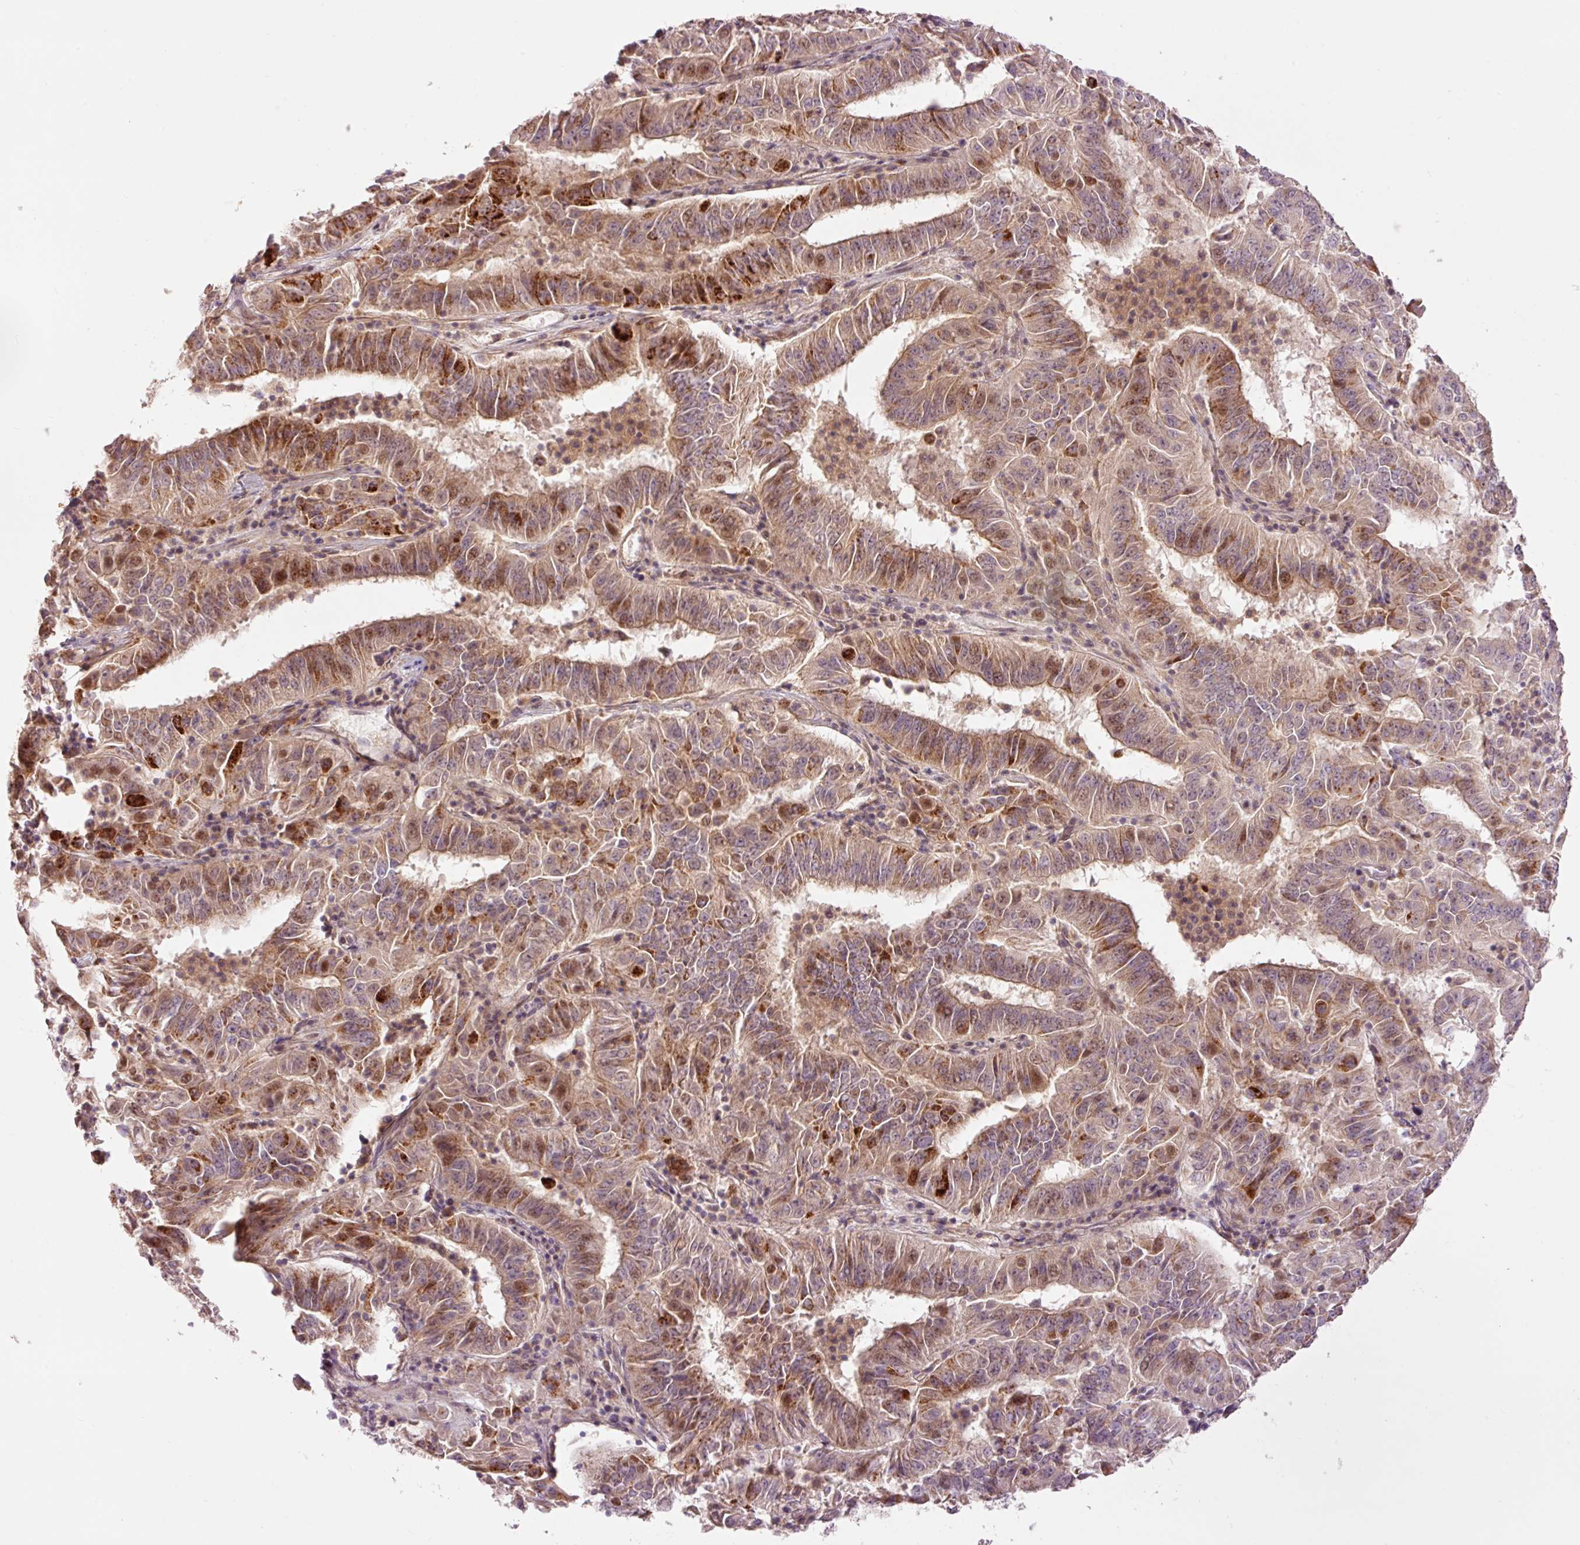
{"staining": {"intensity": "moderate", "quantity": ">75%", "location": "cytoplasmic/membranous,nuclear"}, "tissue": "pancreatic cancer", "cell_type": "Tumor cells", "image_type": "cancer", "snomed": [{"axis": "morphology", "description": "Adenocarcinoma, NOS"}, {"axis": "topography", "description": "Pancreas"}], "caption": "A high-resolution micrograph shows IHC staining of adenocarcinoma (pancreatic), which displays moderate cytoplasmic/membranous and nuclear expression in about >75% of tumor cells.", "gene": "SLC29A3", "patient": {"sex": "male", "age": 63}}